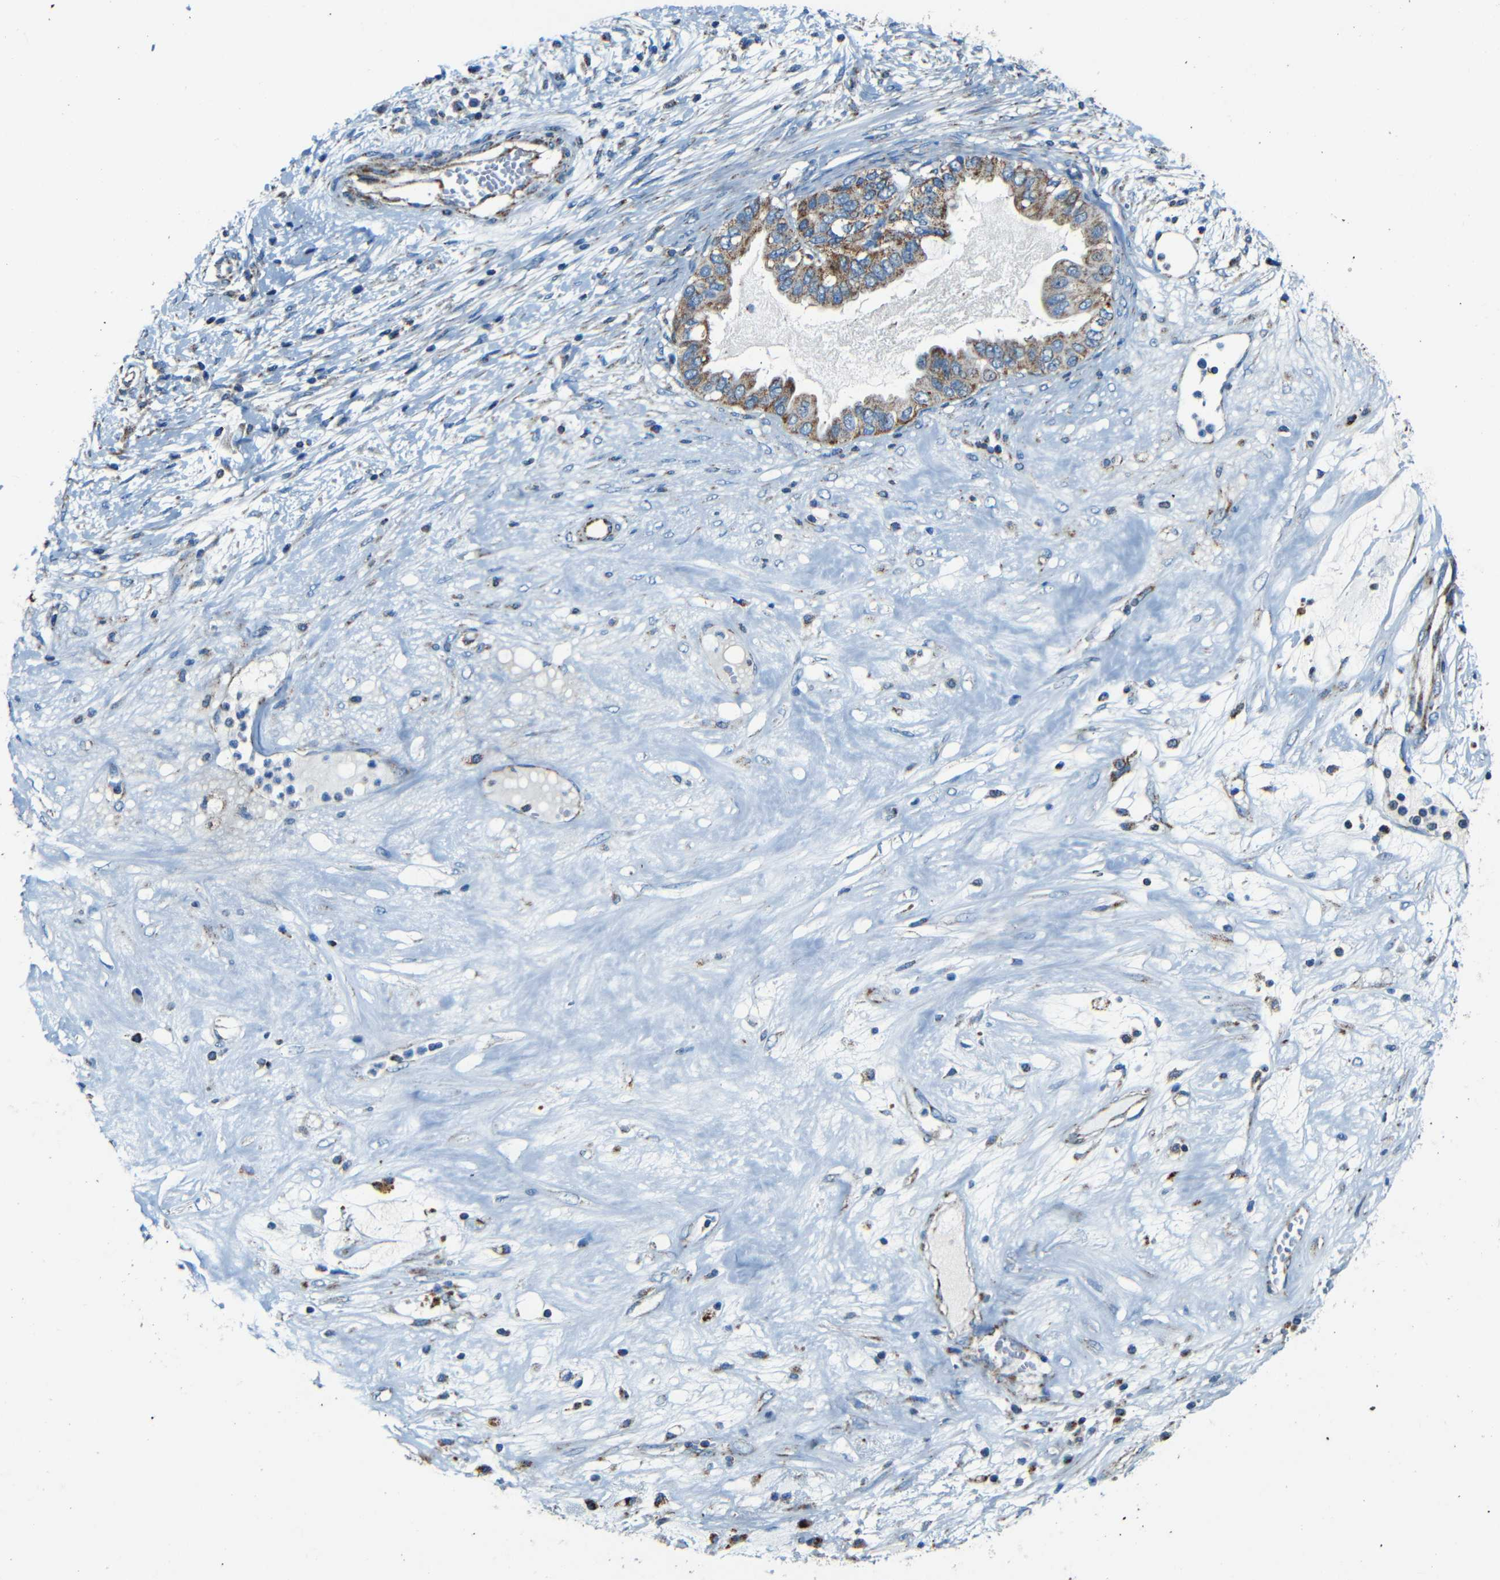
{"staining": {"intensity": "moderate", "quantity": ">75%", "location": "cytoplasmic/membranous"}, "tissue": "ovarian cancer", "cell_type": "Tumor cells", "image_type": "cancer", "snomed": [{"axis": "morphology", "description": "Cystadenocarcinoma, mucinous, NOS"}, {"axis": "topography", "description": "Ovary"}], "caption": "IHC staining of ovarian cancer, which displays medium levels of moderate cytoplasmic/membranous positivity in approximately >75% of tumor cells indicating moderate cytoplasmic/membranous protein positivity. The staining was performed using DAB (3,3'-diaminobenzidine) (brown) for protein detection and nuclei were counterstained in hematoxylin (blue).", "gene": "WSCD2", "patient": {"sex": "female", "age": 80}}